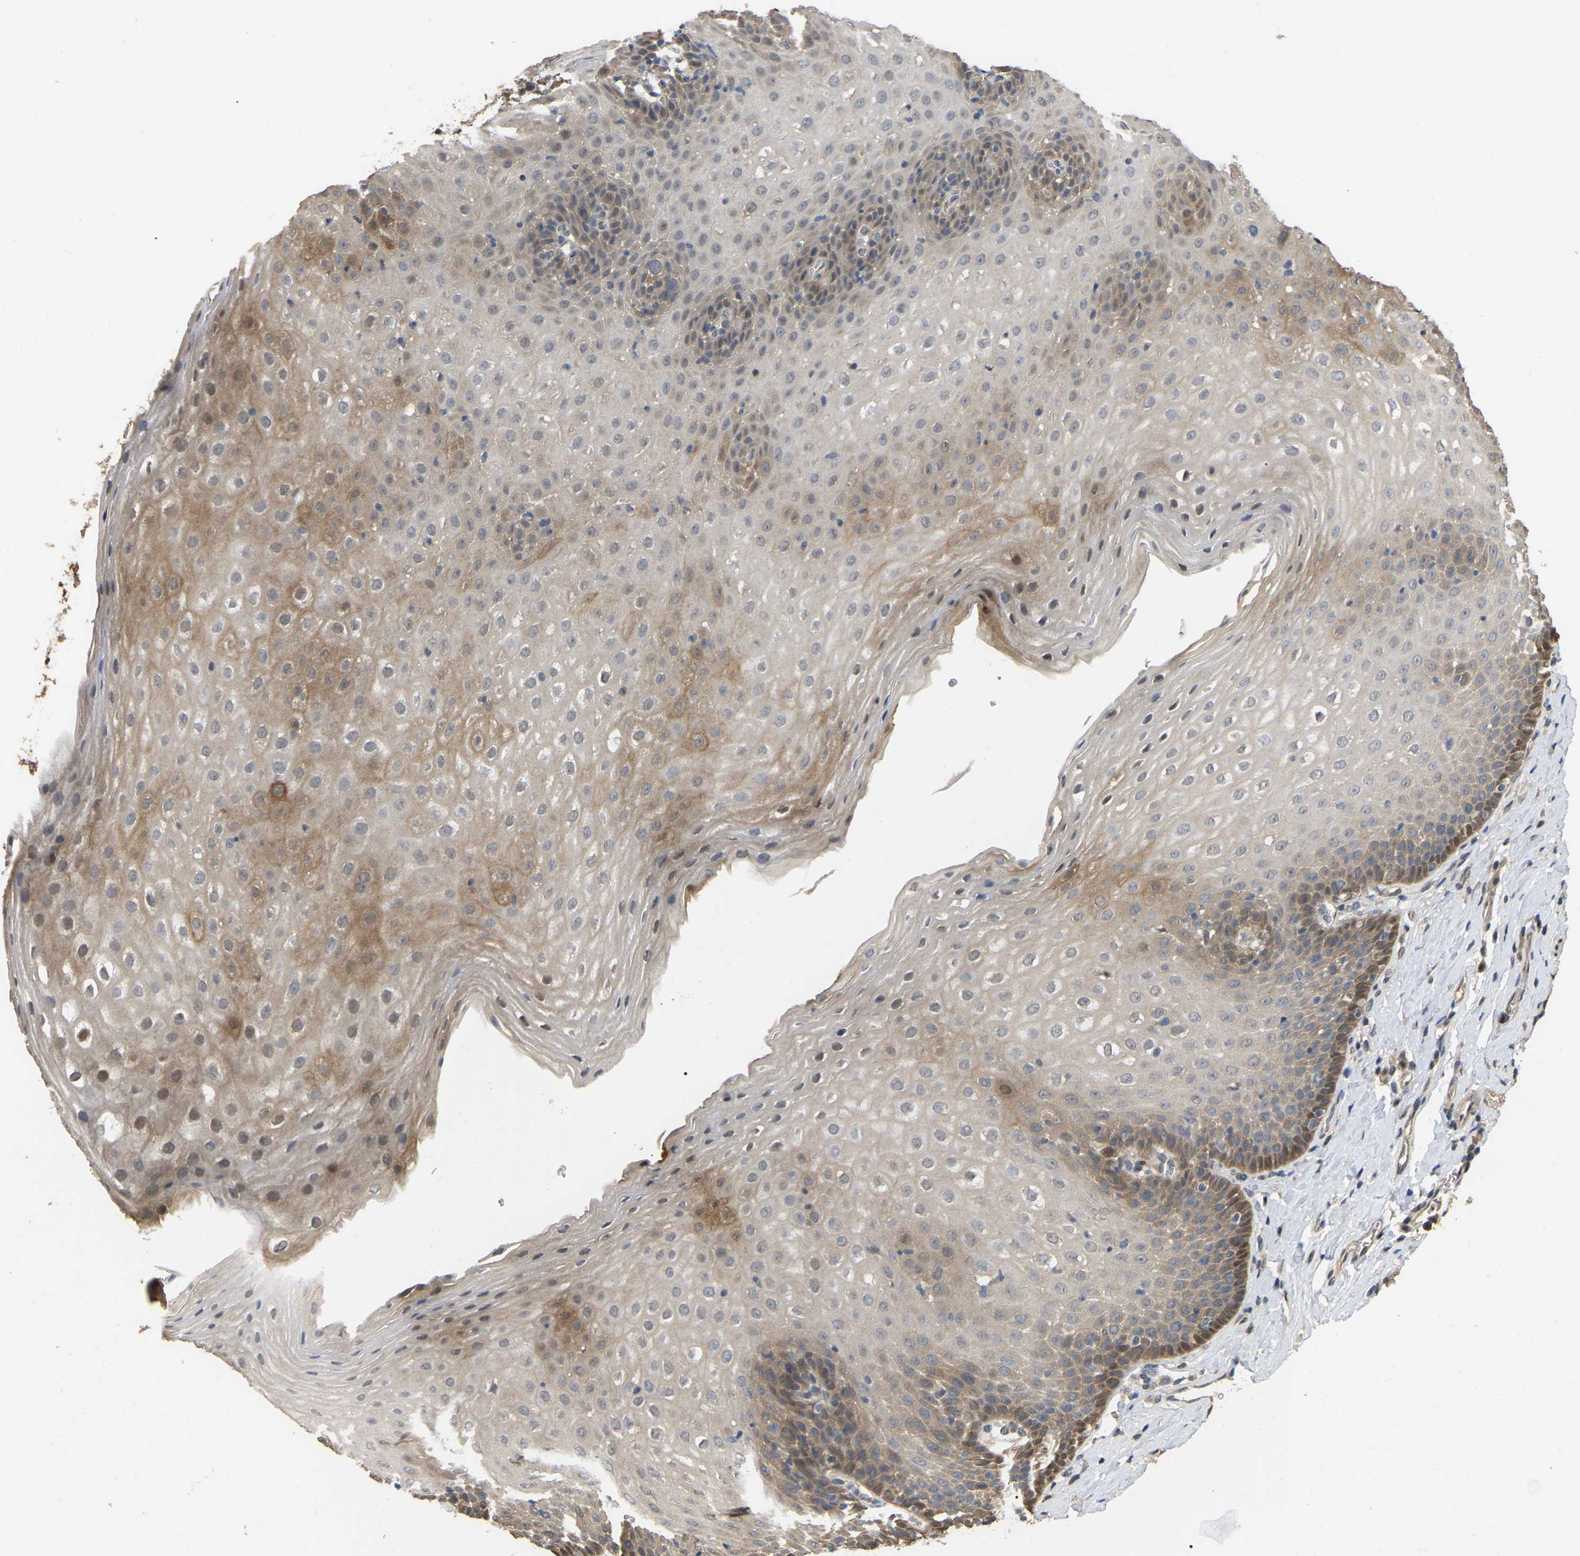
{"staining": {"intensity": "moderate", "quantity": "<25%", "location": "cytoplasmic/membranous"}, "tissue": "esophagus", "cell_type": "Squamous epithelial cells", "image_type": "normal", "snomed": [{"axis": "morphology", "description": "Normal tissue, NOS"}, {"axis": "topography", "description": "Esophagus"}], "caption": "Human esophagus stained for a protein (brown) reveals moderate cytoplasmic/membranous positive expression in approximately <25% of squamous epithelial cells.", "gene": "FAM219A", "patient": {"sex": "female", "age": 61}}